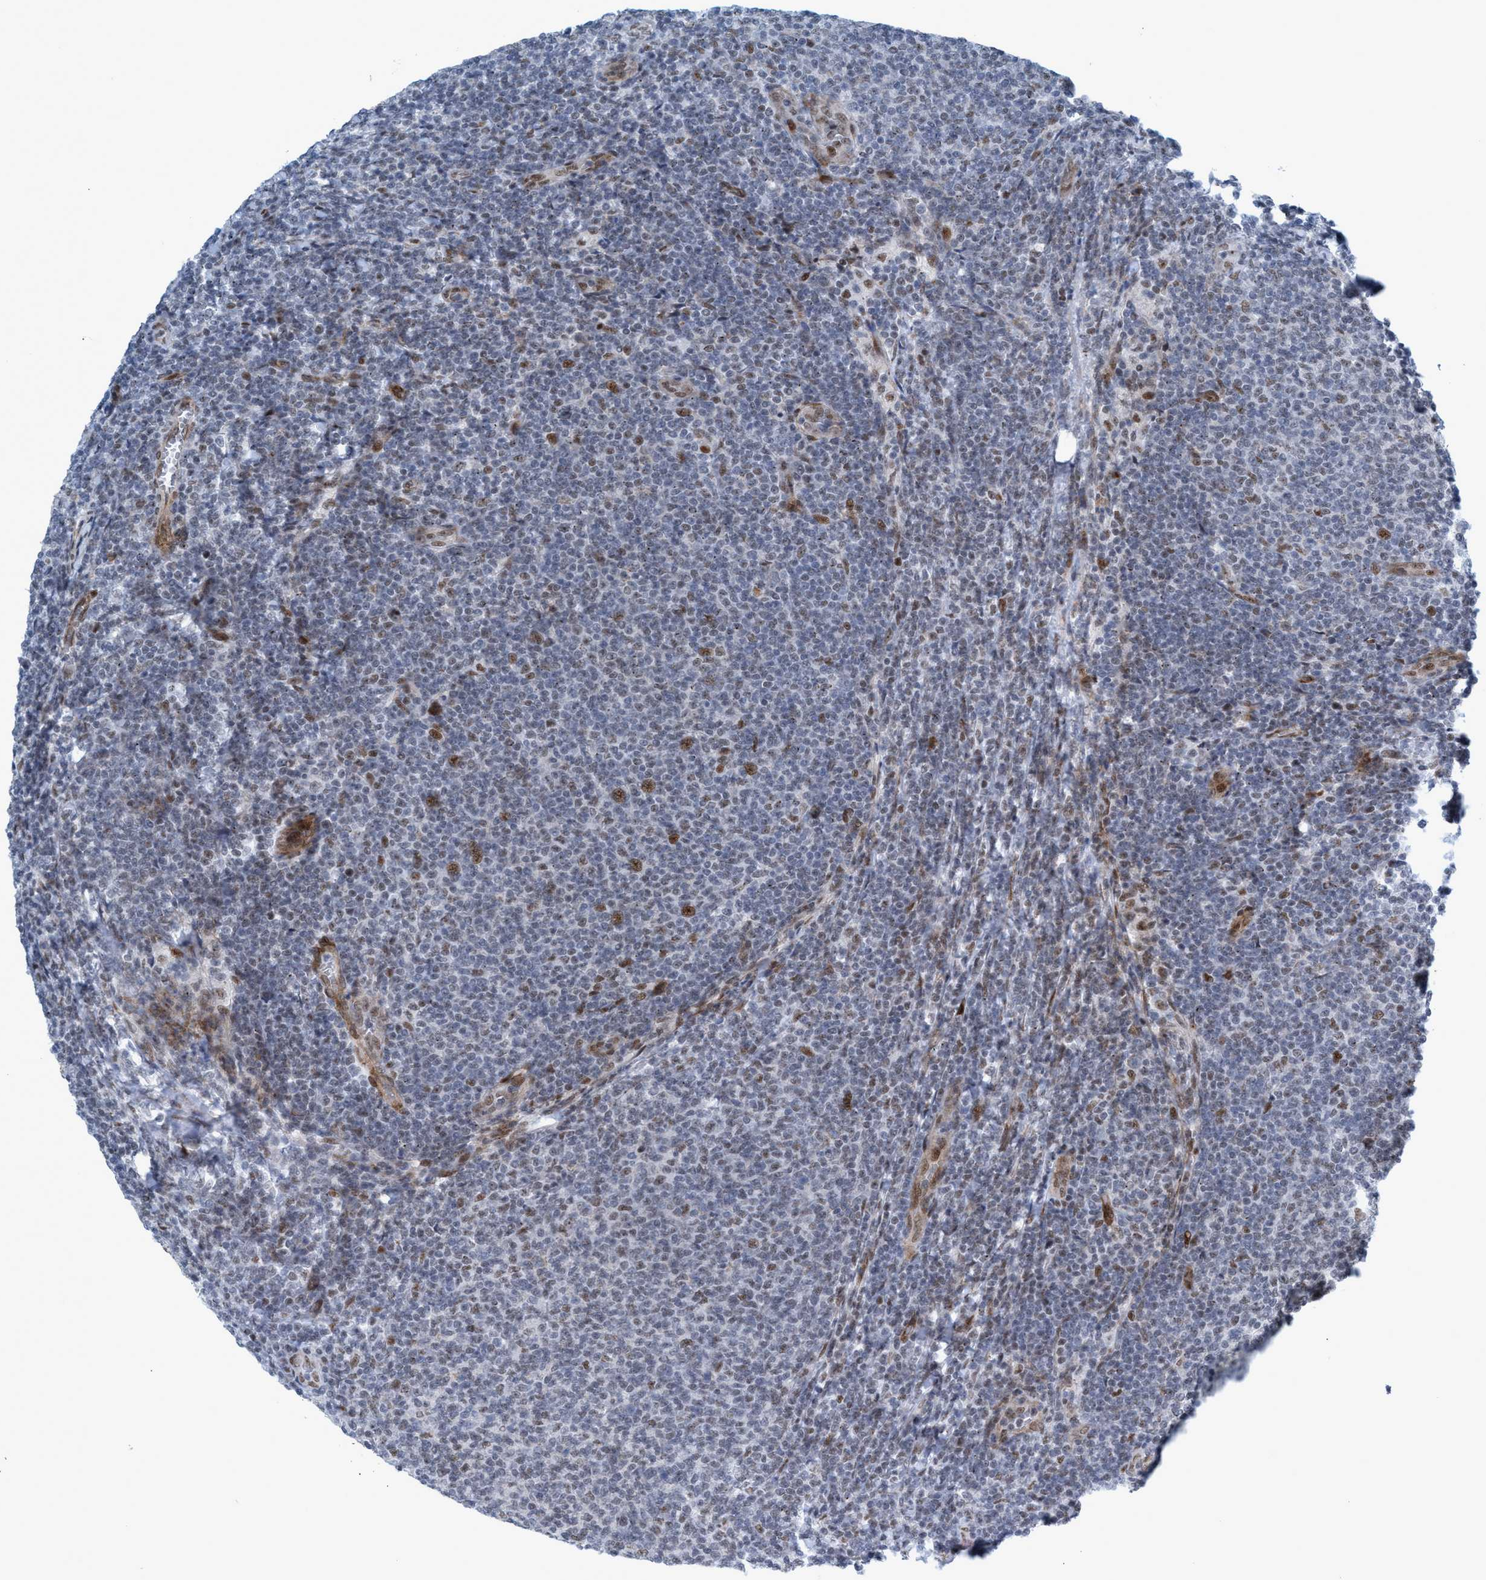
{"staining": {"intensity": "moderate", "quantity": "<25%", "location": "nuclear"}, "tissue": "lymphoma", "cell_type": "Tumor cells", "image_type": "cancer", "snomed": [{"axis": "morphology", "description": "Malignant lymphoma, non-Hodgkin's type, Low grade"}, {"axis": "topography", "description": "Lymph node"}], "caption": "Human malignant lymphoma, non-Hodgkin's type (low-grade) stained for a protein (brown) displays moderate nuclear positive expression in approximately <25% of tumor cells.", "gene": "CWC27", "patient": {"sex": "male", "age": 66}}